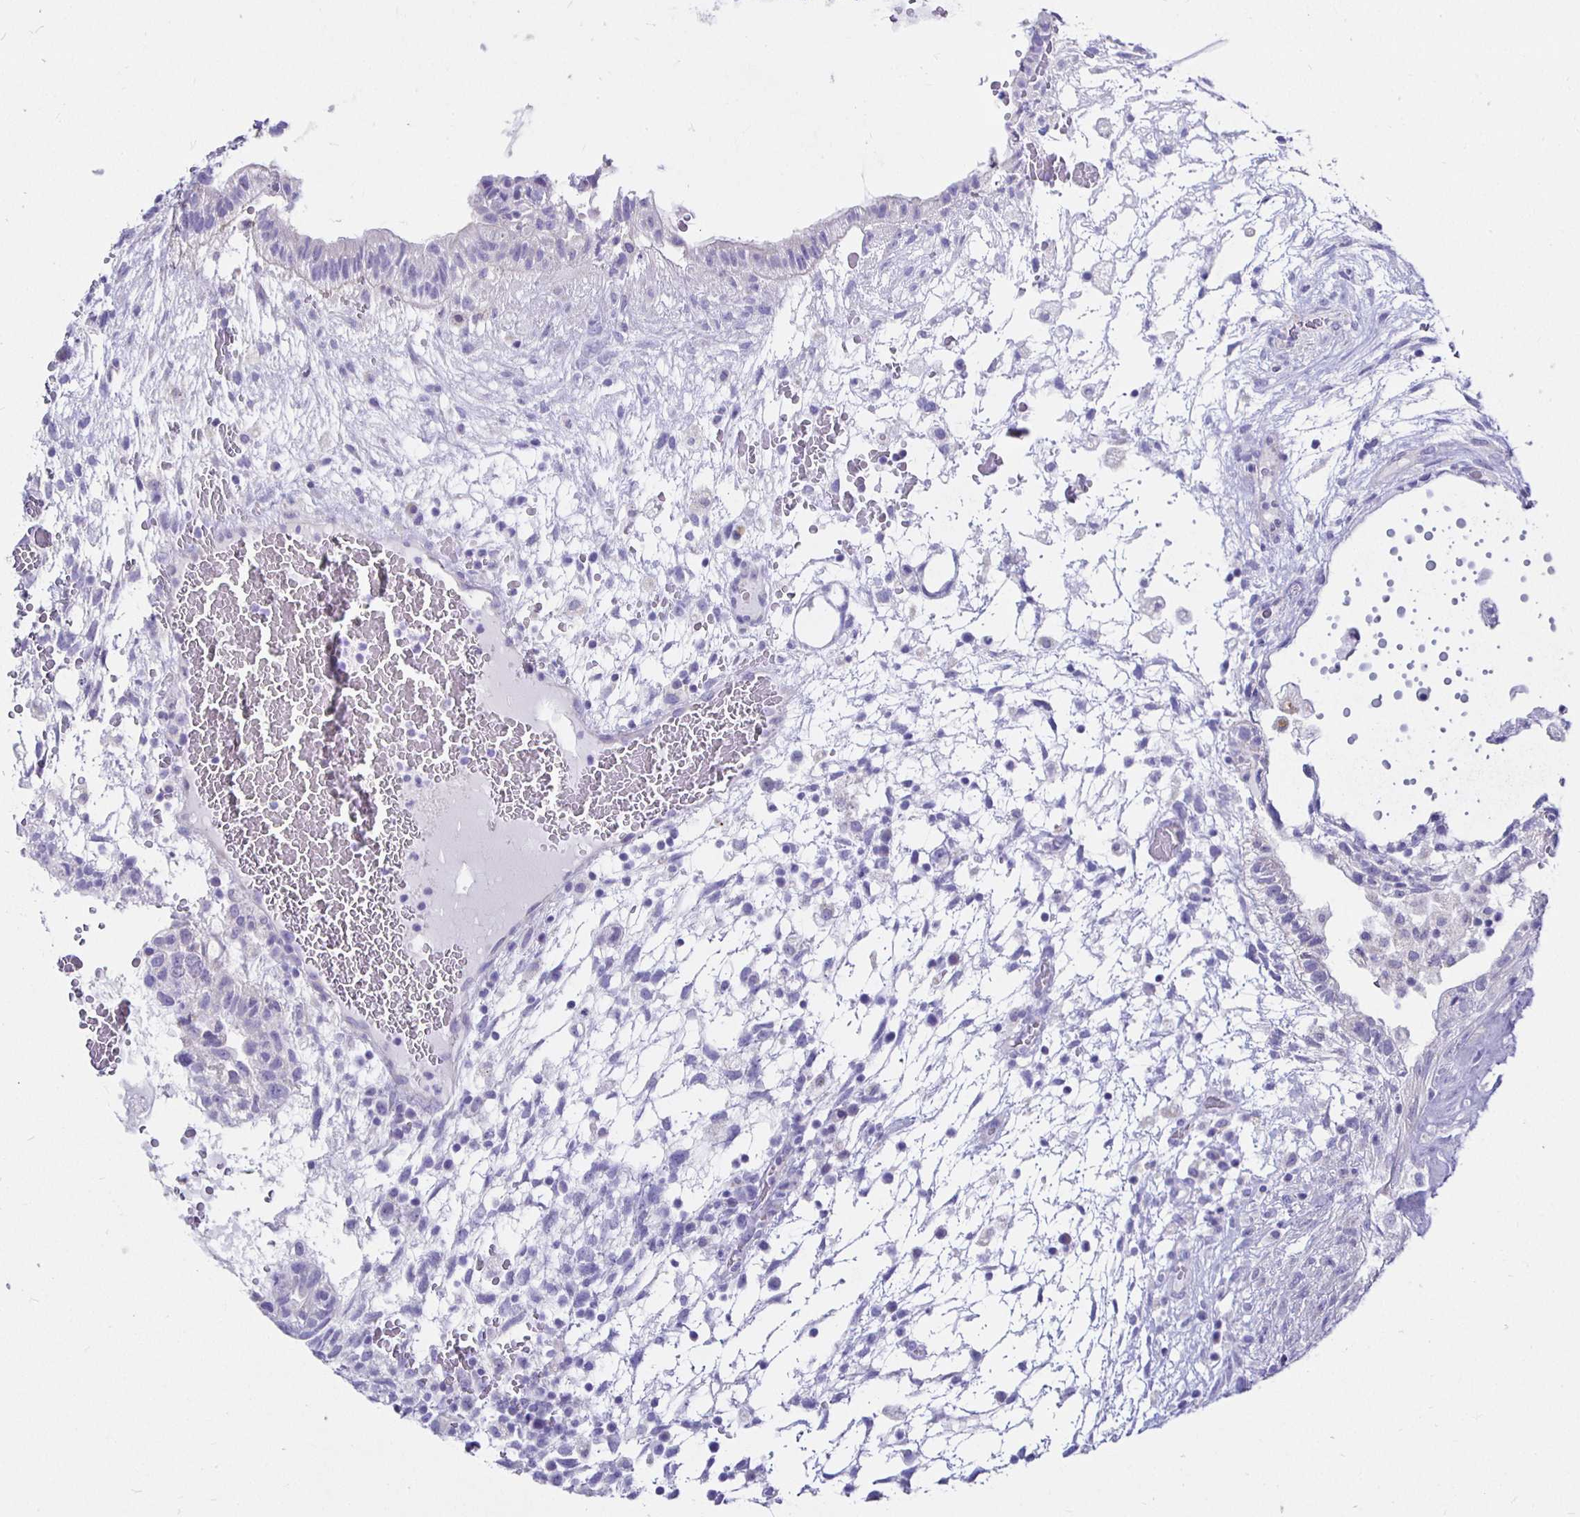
{"staining": {"intensity": "negative", "quantity": "none", "location": "none"}, "tissue": "testis cancer", "cell_type": "Tumor cells", "image_type": "cancer", "snomed": [{"axis": "morphology", "description": "Carcinoma, Embryonal, NOS"}, {"axis": "topography", "description": "Testis"}], "caption": "This micrograph is of testis embryonal carcinoma stained with immunohistochemistry (IHC) to label a protein in brown with the nuclei are counter-stained blue. There is no staining in tumor cells. The staining was performed using DAB to visualize the protein expression in brown, while the nuclei were stained in blue with hematoxylin (Magnification: 20x).", "gene": "UMOD", "patient": {"sex": "male", "age": 32}}